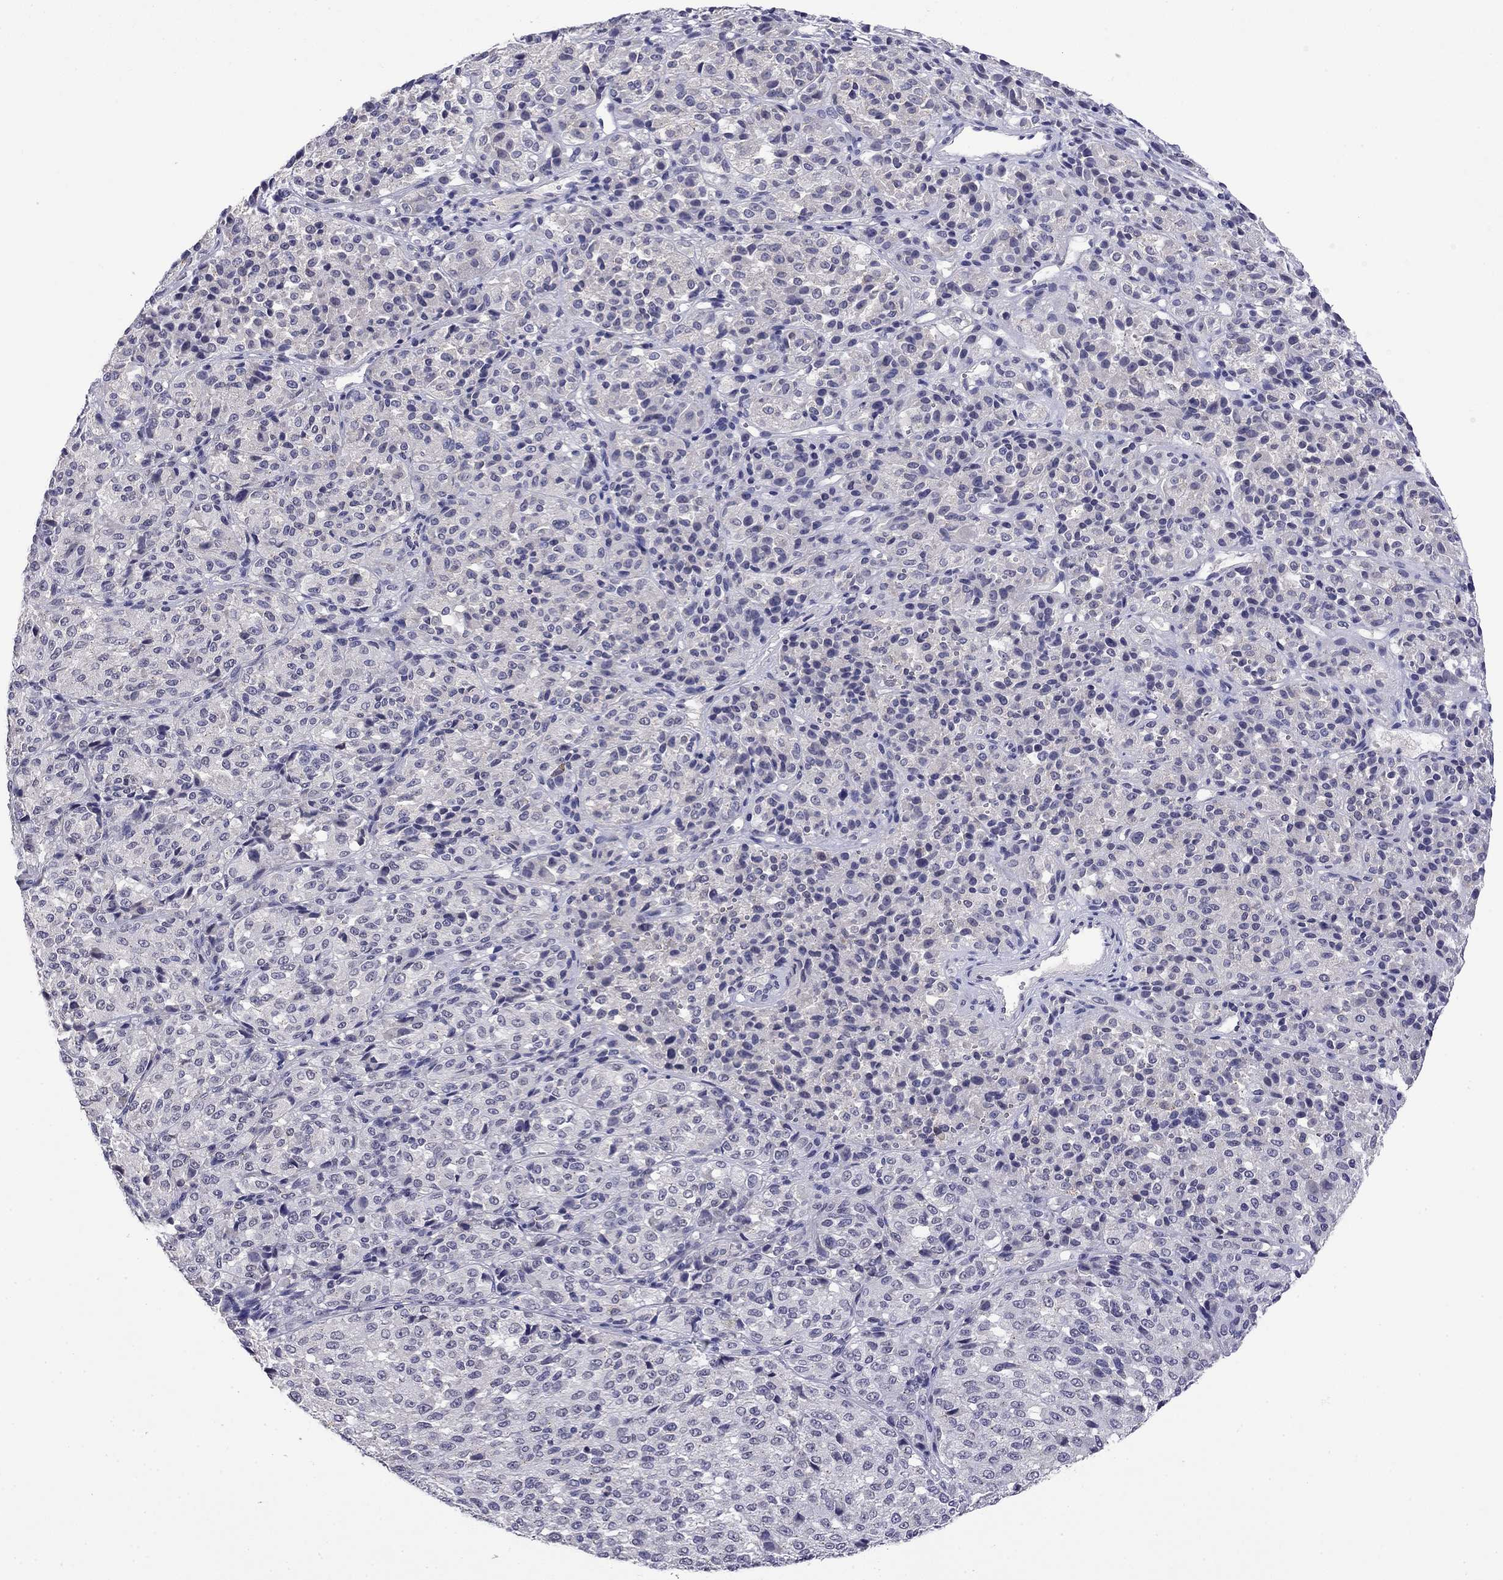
{"staining": {"intensity": "negative", "quantity": "none", "location": "none"}, "tissue": "melanoma", "cell_type": "Tumor cells", "image_type": "cancer", "snomed": [{"axis": "morphology", "description": "Malignant melanoma, Metastatic site"}, {"axis": "topography", "description": "Brain"}], "caption": "Tumor cells show no significant staining in malignant melanoma (metastatic site).", "gene": "WNK3", "patient": {"sex": "female", "age": 56}}